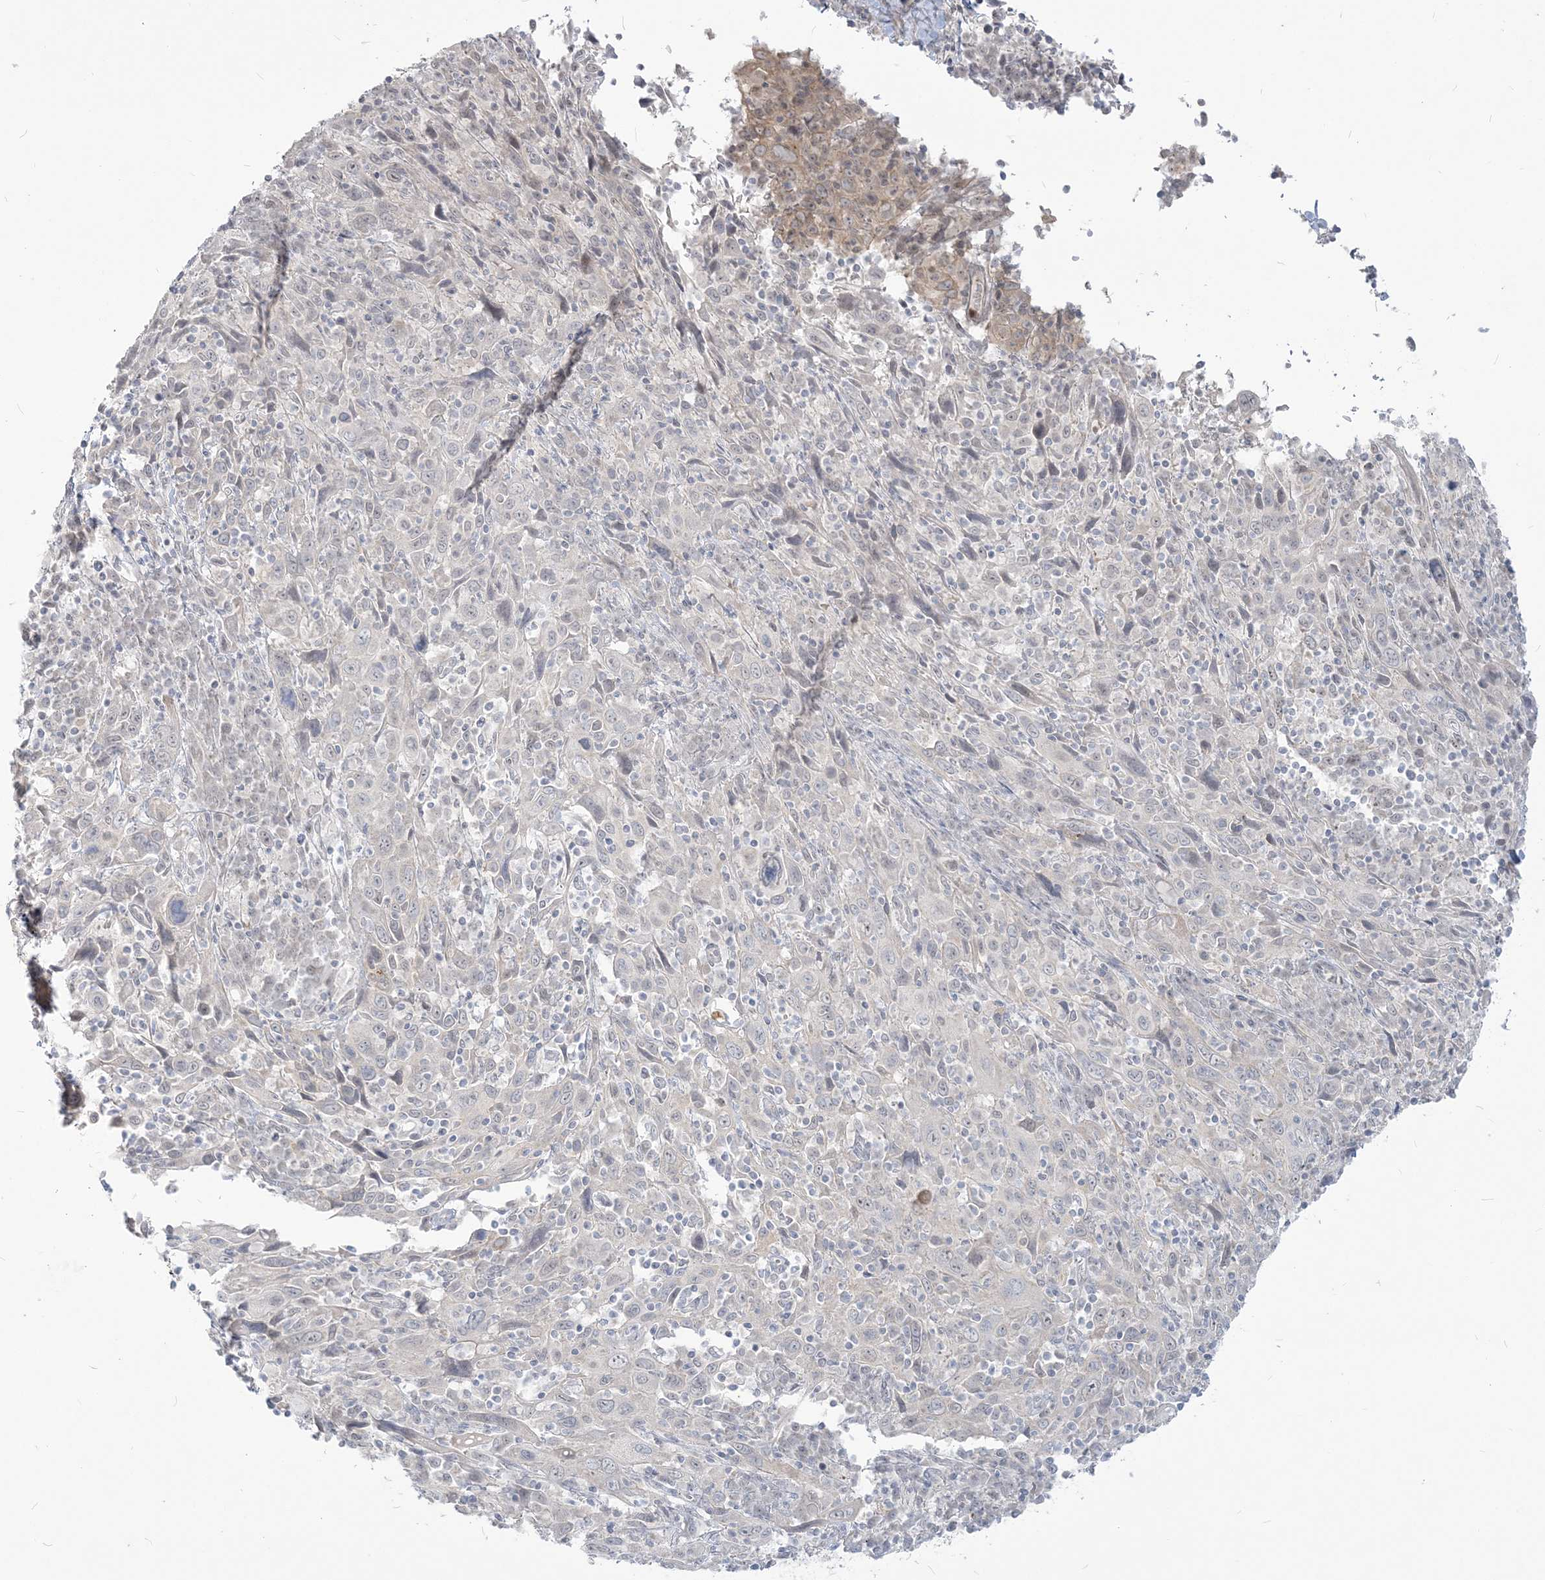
{"staining": {"intensity": "negative", "quantity": "none", "location": "none"}, "tissue": "cervical cancer", "cell_type": "Tumor cells", "image_type": "cancer", "snomed": [{"axis": "morphology", "description": "Squamous cell carcinoma, NOS"}, {"axis": "topography", "description": "Cervix"}], "caption": "The histopathology image exhibits no significant expression in tumor cells of cervical cancer.", "gene": "SDAD1", "patient": {"sex": "female", "age": 46}}